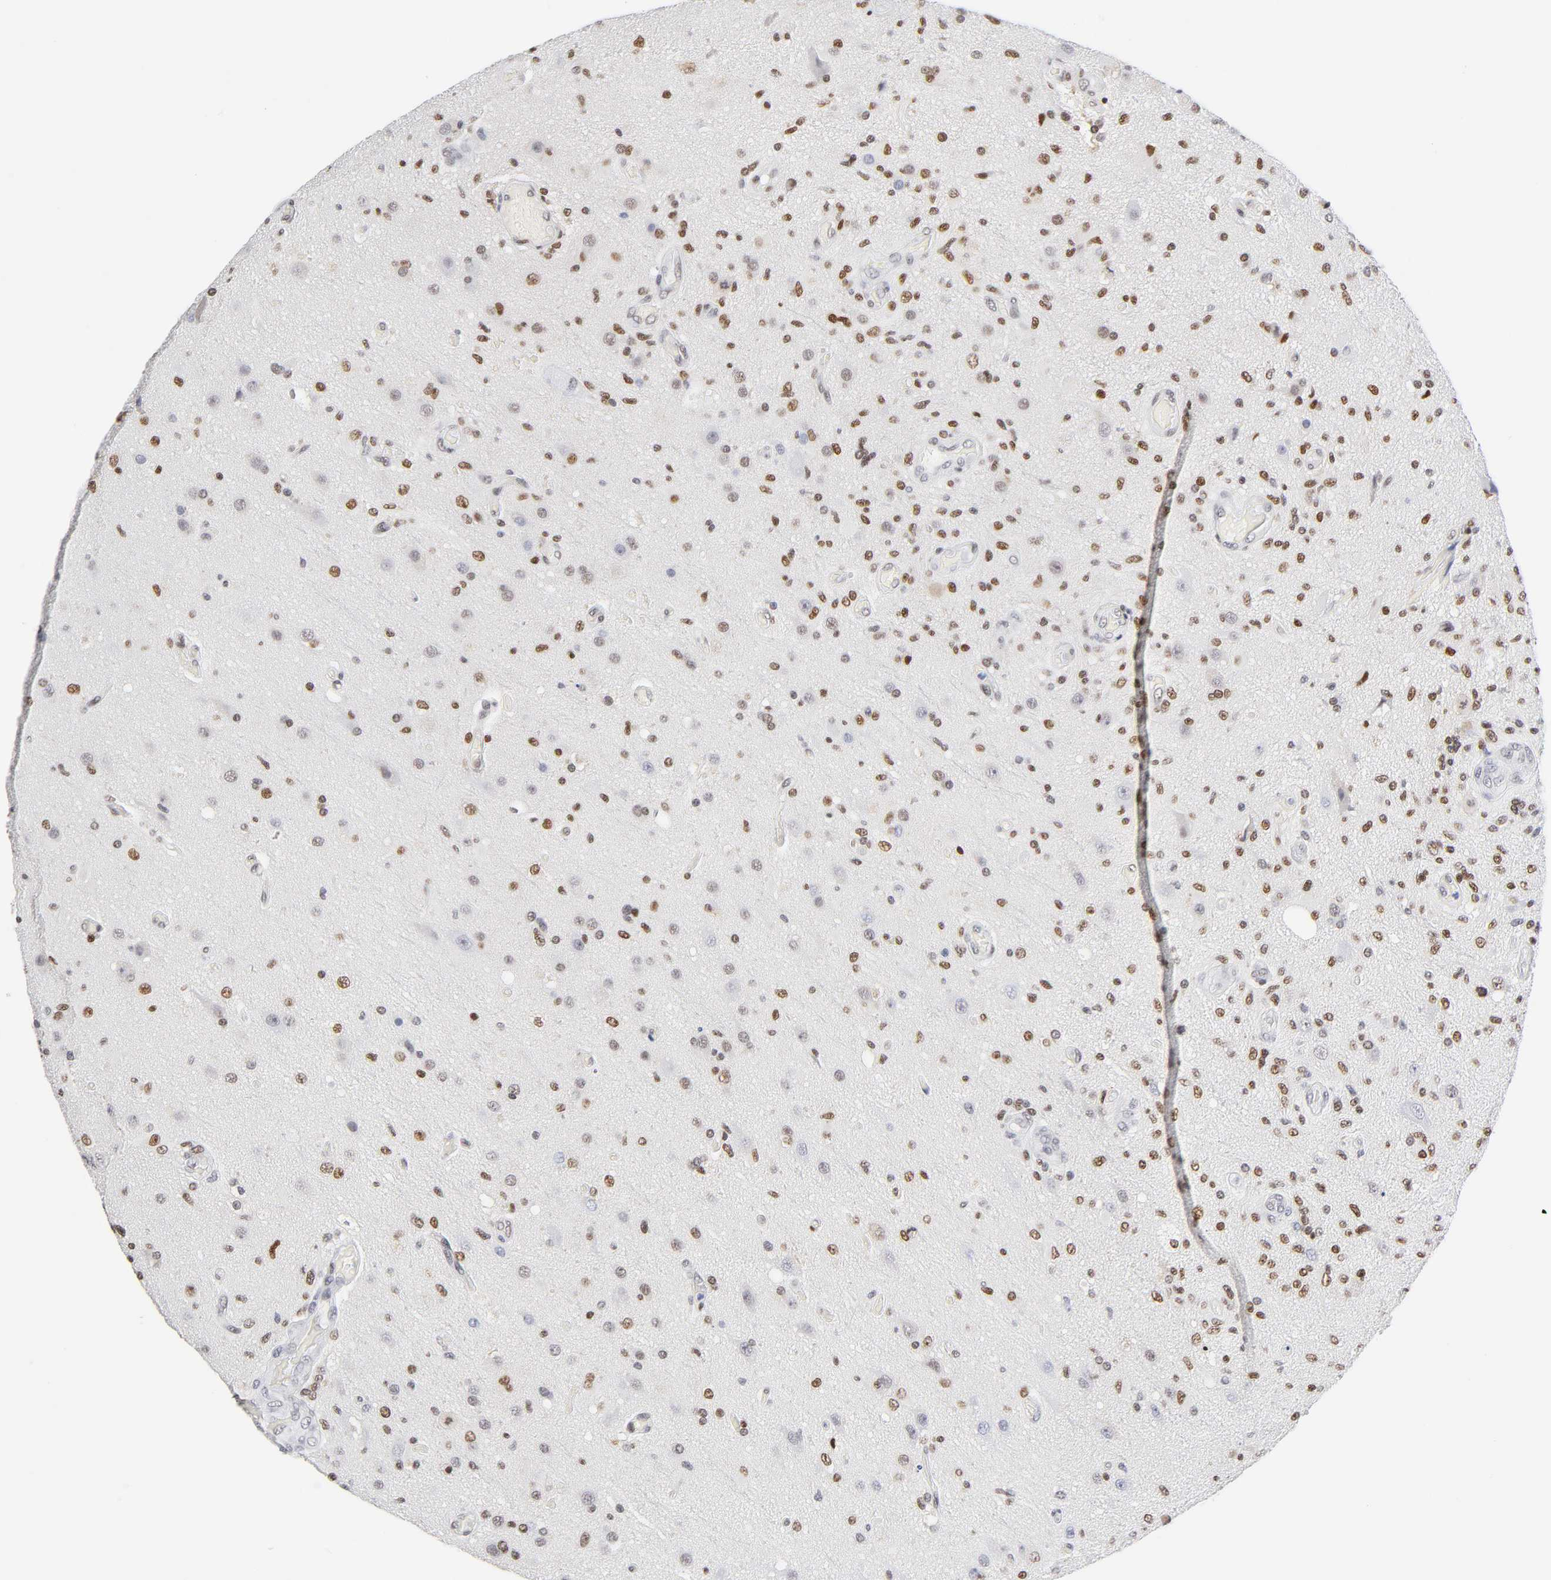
{"staining": {"intensity": "moderate", "quantity": ">75%", "location": "nuclear"}, "tissue": "glioma", "cell_type": "Tumor cells", "image_type": "cancer", "snomed": [{"axis": "morphology", "description": "Normal tissue, NOS"}, {"axis": "morphology", "description": "Glioma, malignant, High grade"}, {"axis": "topography", "description": "Cerebral cortex"}], "caption": "A medium amount of moderate nuclear expression is appreciated in about >75% of tumor cells in malignant glioma (high-grade) tissue.", "gene": "NFIC", "patient": {"sex": "male", "age": 77}}